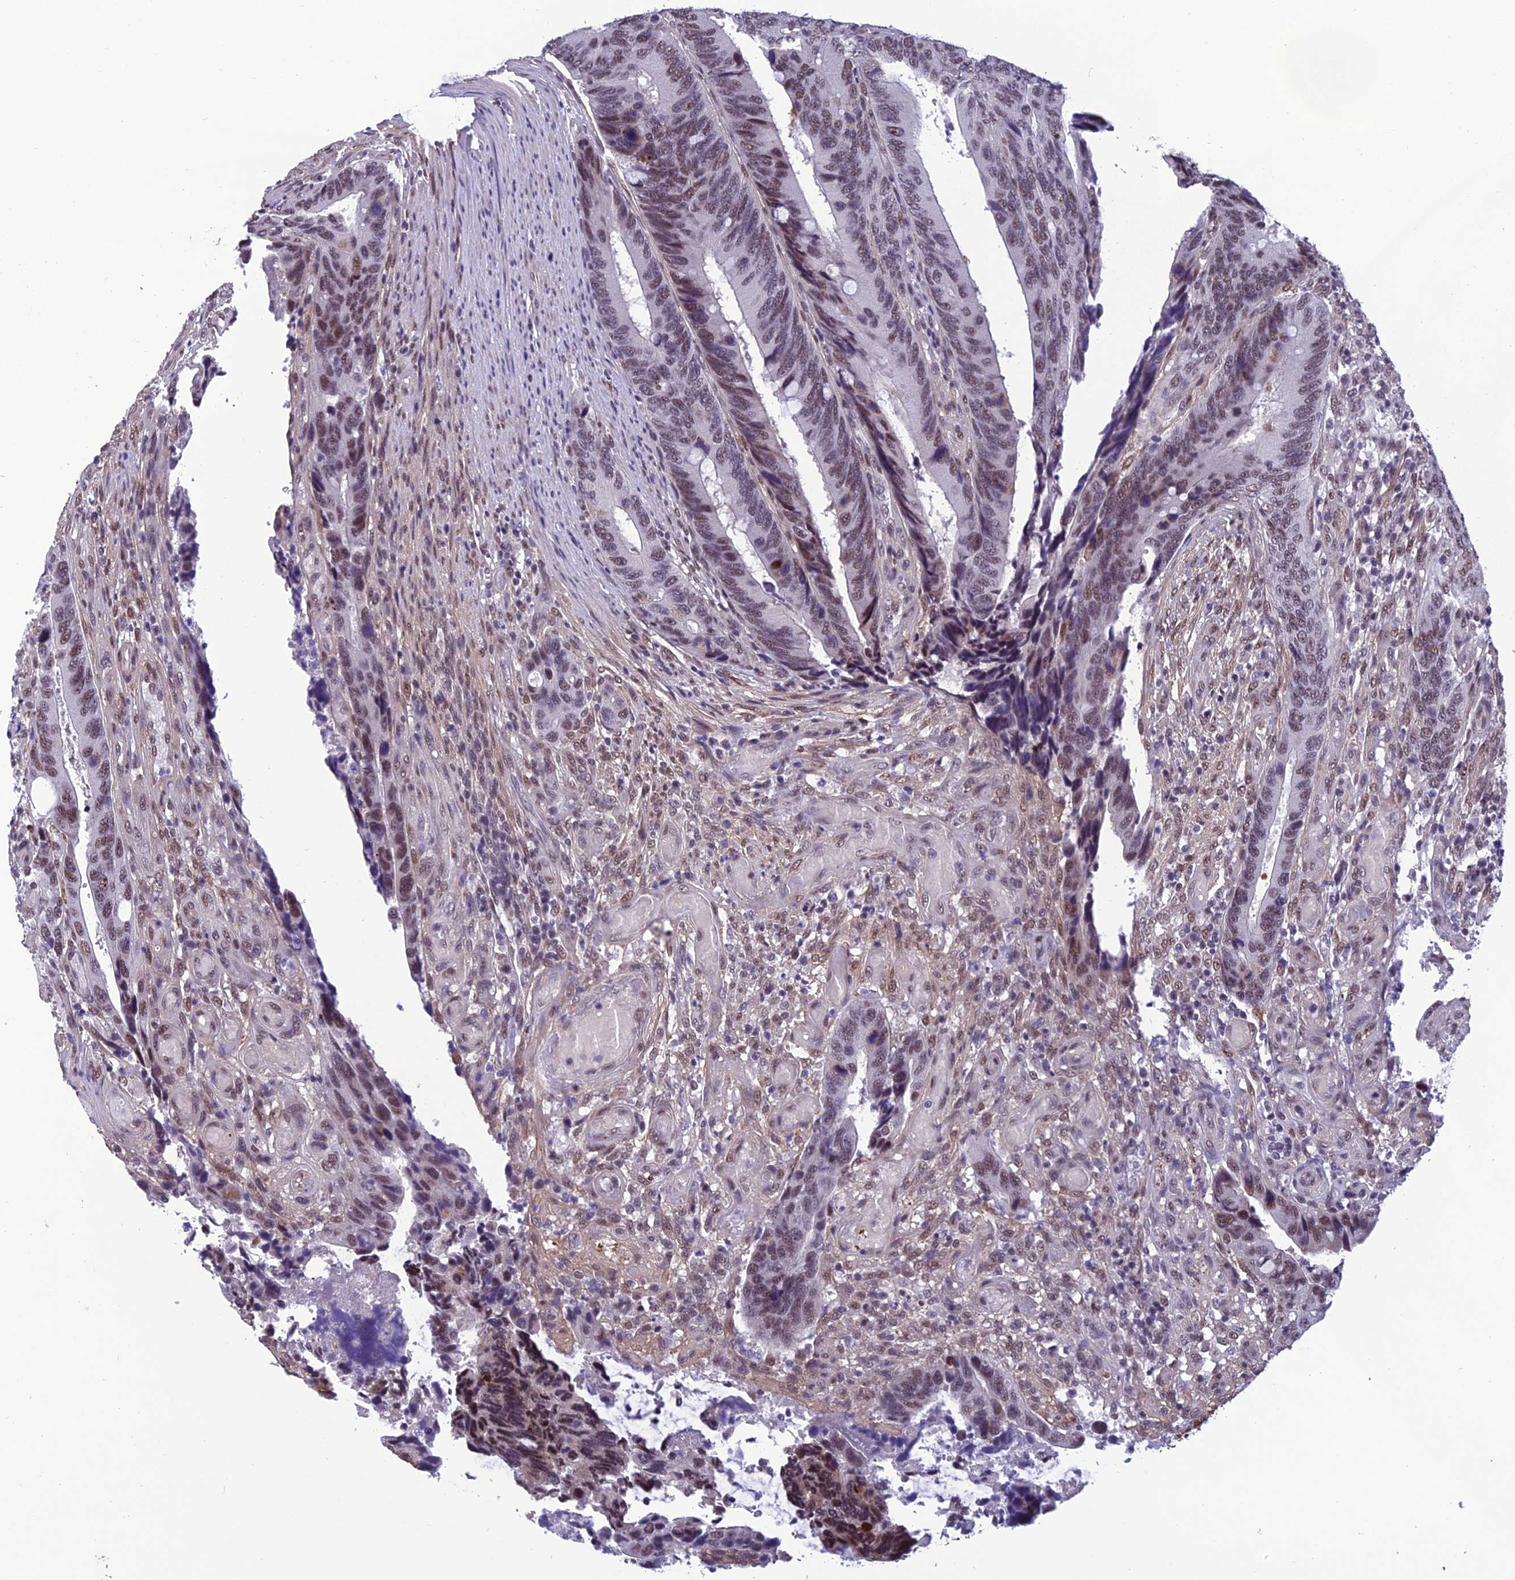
{"staining": {"intensity": "moderate", "quantity": ">75%", "location": "nuclear"}, "tissue": "colorectal cancer", "cell_type": "Tumor cells", "image_type": "cancer", "snomed": [{"axis": "morphology", "description": "Adenocarcinoma, NOS"}, {"axis": "topography", "description": "Colon"}], "caption": "Colorectal adenocarcinoma stained with a brown dye exhibits moderate nuclear positive positivity in approximately >75% of tumor cells.", "gene": "RSRC1", "patient": {"sex": "male", "age": 87}}